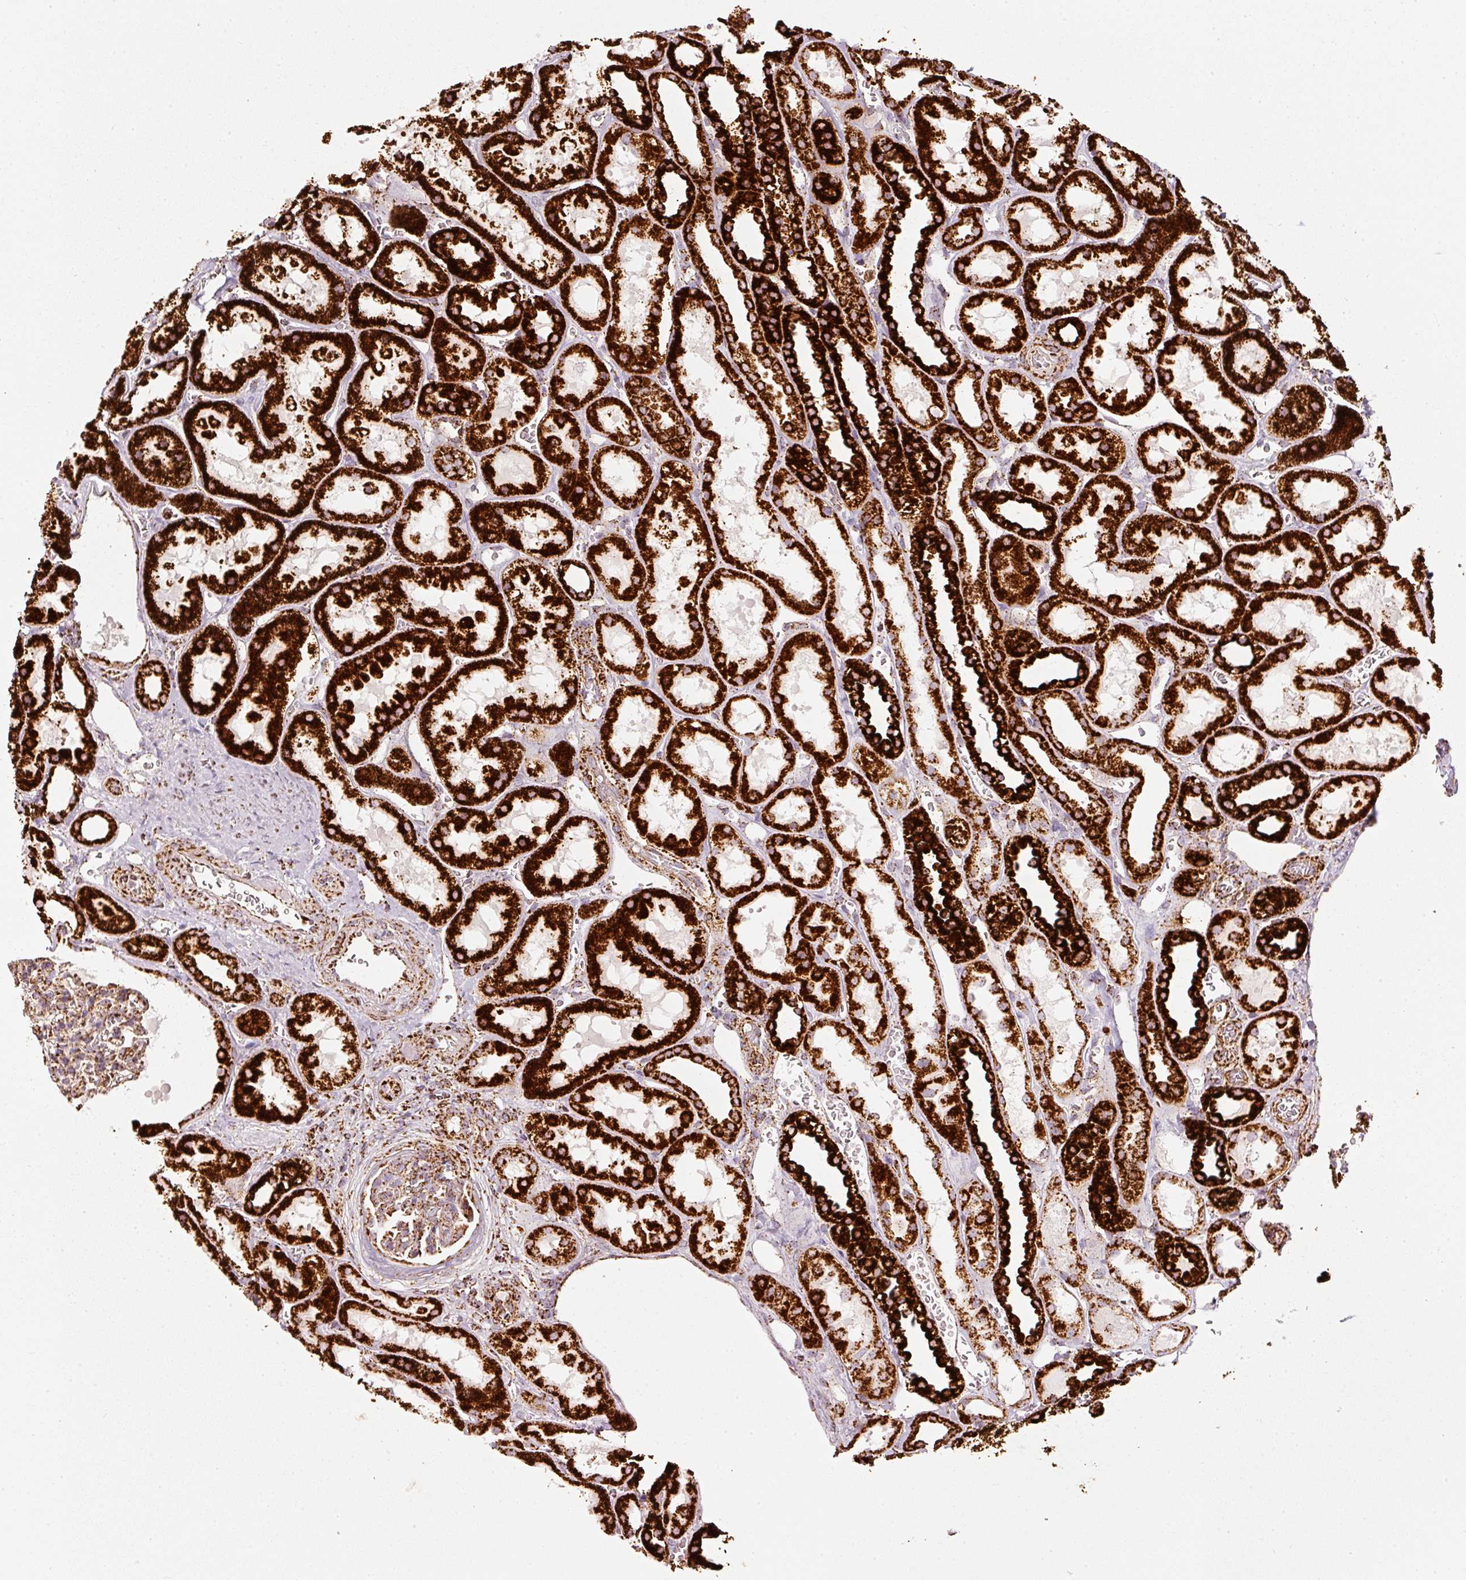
{"staining": {"intensity": "moderate", "quantity": ">75%", "location": "cytoplasmic/membranous"}, "tissue": "kidney", "cell_type": "Cells in glomeruli", "image_type": "normal", "snomed": [{"axis": "morphology", "description": "Normal tissue, NOS"}, {"axis": "topography", "description": "Kidney"}], "caption": "Cells in glomeruli exhibit moderate cytoplasmic/membranous expression in about >75% of cells in normal kidney.", "gene": "UQCRC1", "patient": {"sex": "female", "age": 41}}